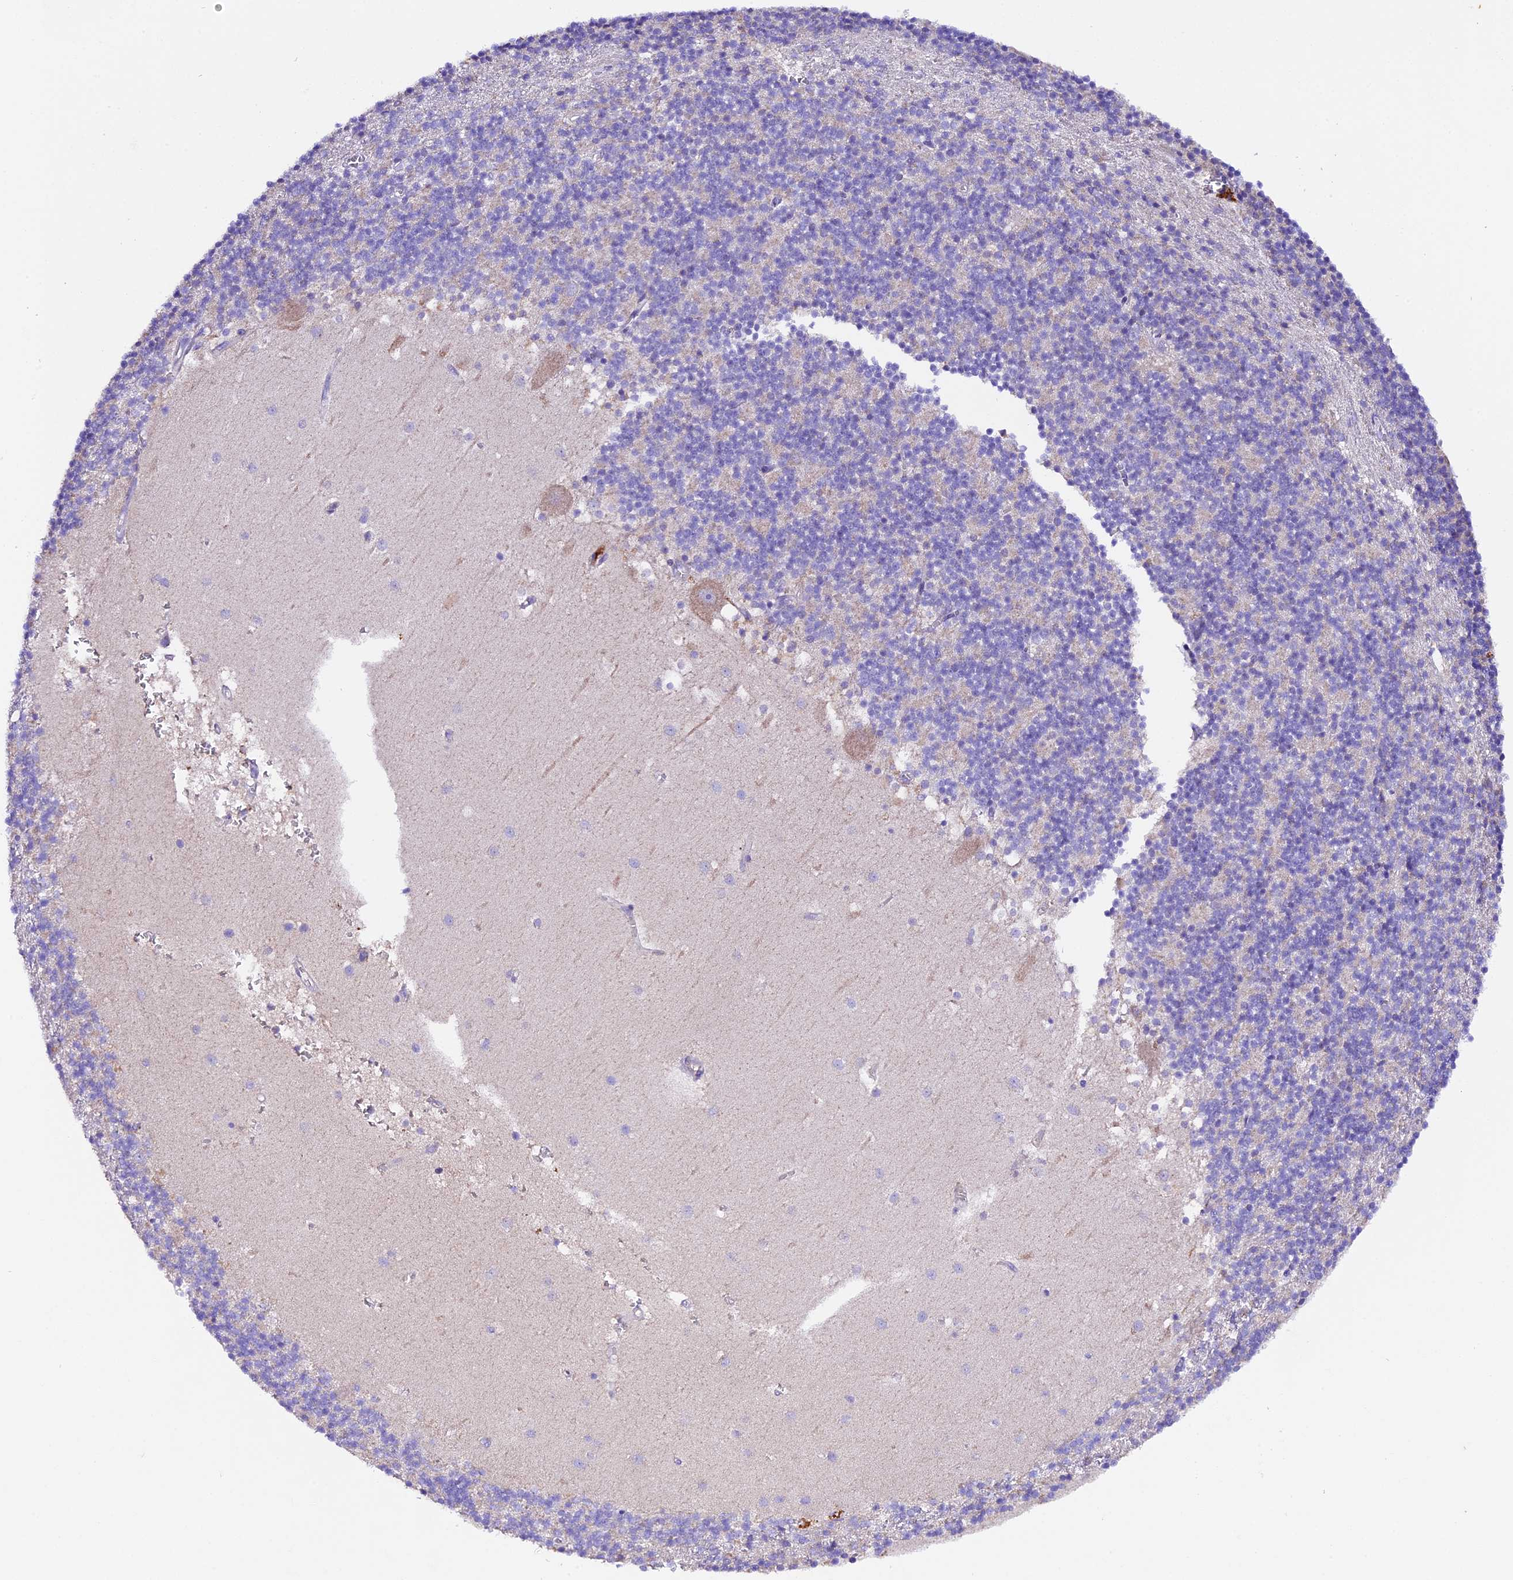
{"staining": {"intensity": "negative", "quantity": "none", "location": "none"}, "tissue": "cerebellum", "cell_type": "Cells in granular layer", "image_type": "normal", "snomed": [{"axis": "morphology", "description": "Normal tissue, NOS"}, {"axis": "topography", "description": "Cerebellum"}], "caption": "A high-resolution image shows immunohistochemistry (IHC) staining of normal cerebellum, which displays no significant expression in cells in granular layer.", "gene": "SIX5", "patient": {"sex": "male", "age": 54}}